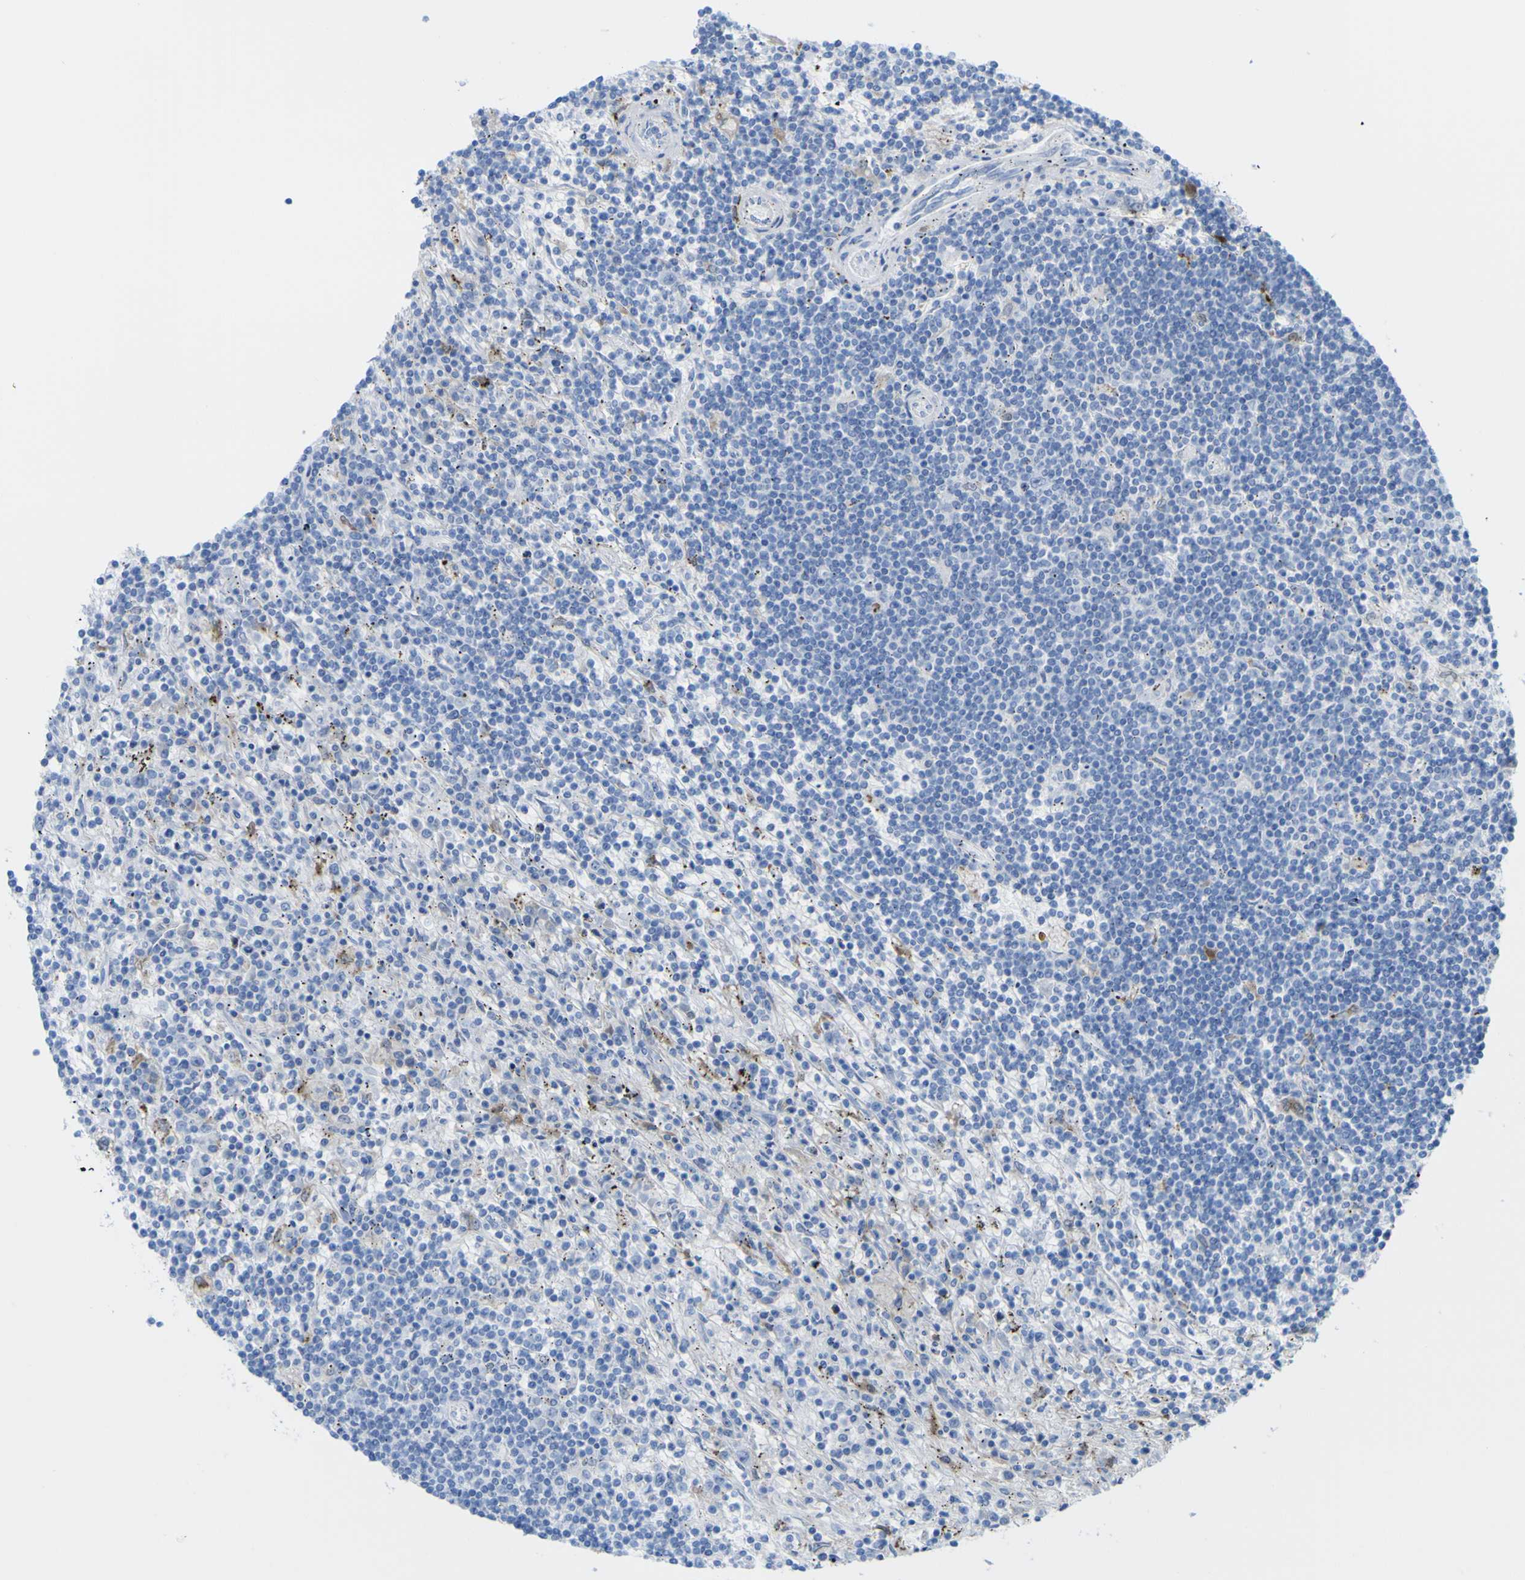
{"staining": {"intensity": "negative", "quantity": "none", "location": "none"}, "tissue": "lymphoma", "cell_type": "Tumor cells", "image_type": "cancer", "snomed": [{"axis": "morphology", "description": "Malignant lymphoma, non-Hodgkin's type, Low grade"}, {"axis": "topography", "description": "Spleen"}], "caption": "Tumor cells are negative for protein expression in human low-grade malignant lymphoma, non-Hodgkin's type.", "gene": "PLD3", "patient": {"sex": "male", "age": 76}}